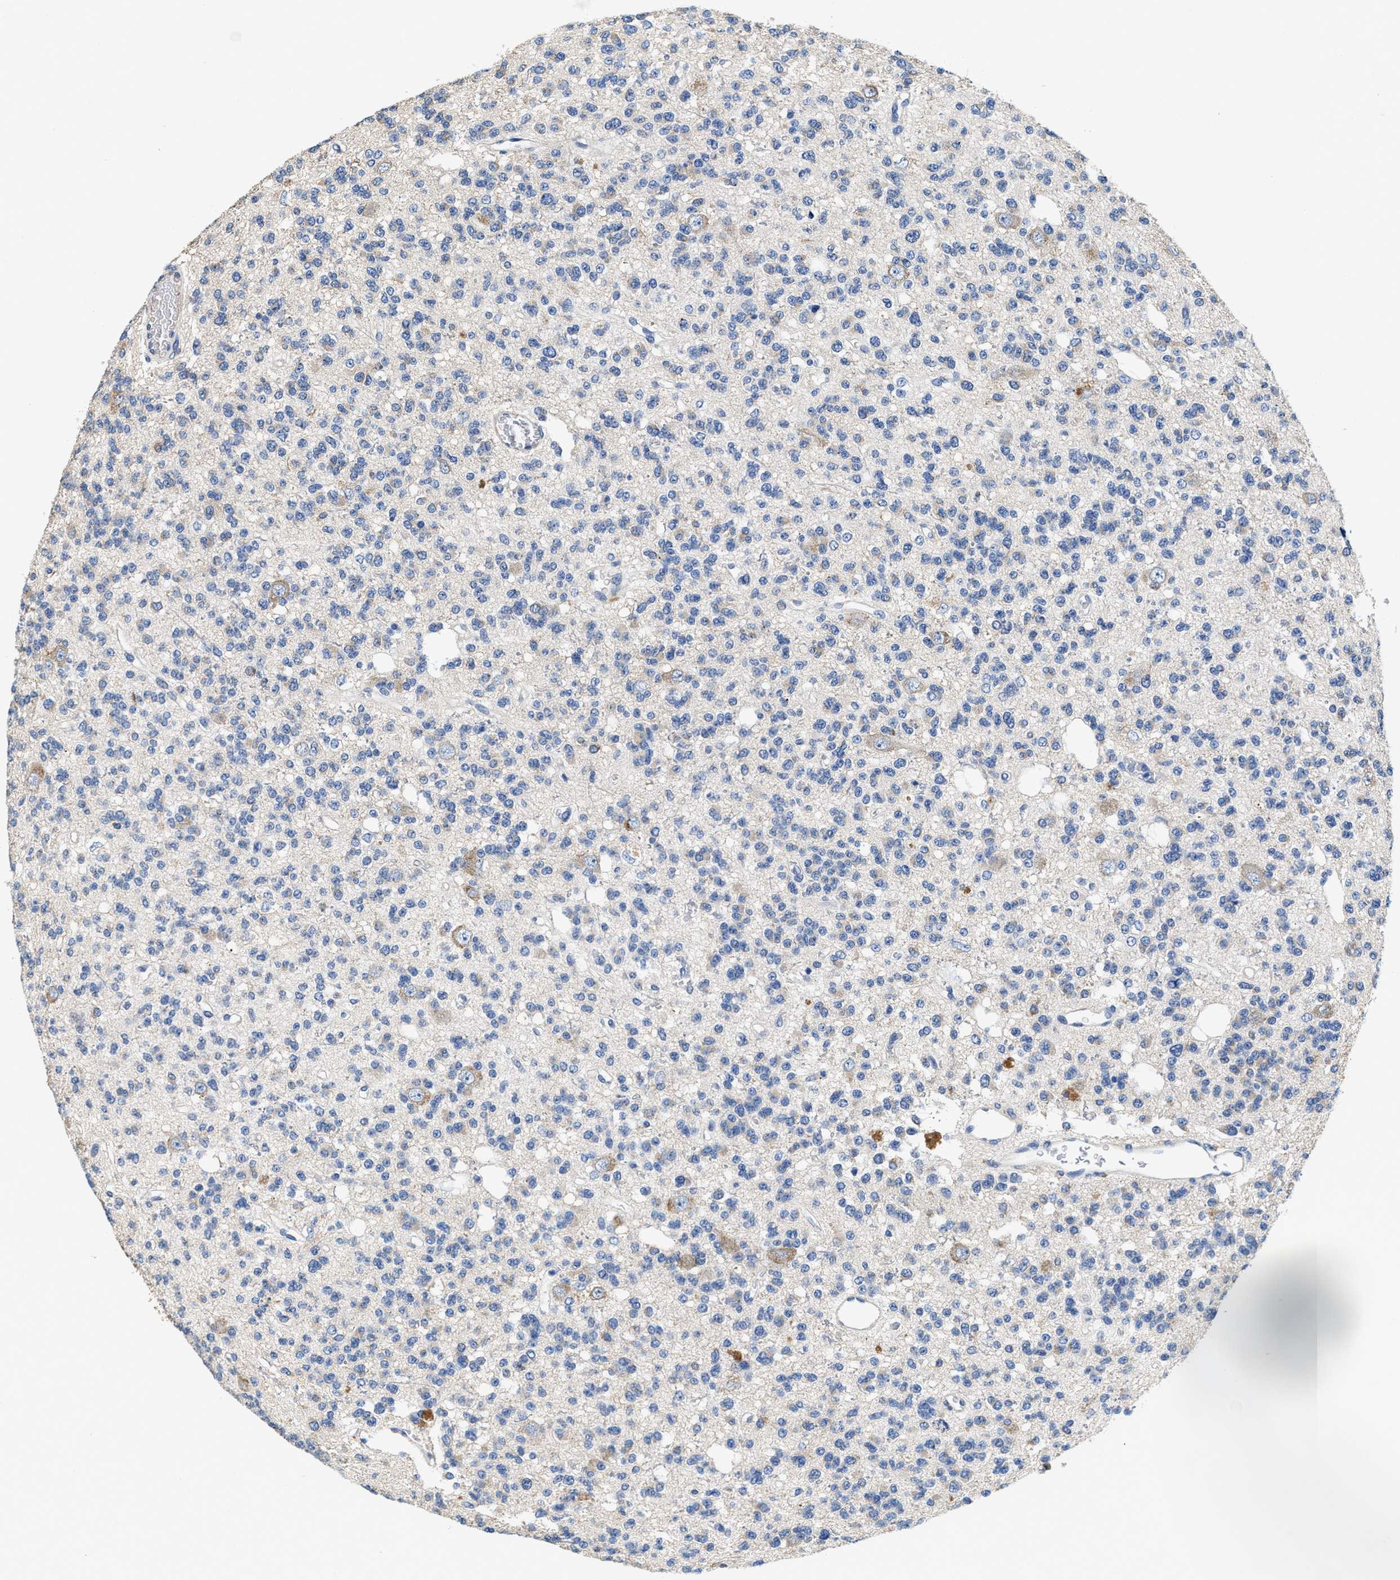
{"staining": {"intensity": "negative", "quantity": "none", "location": "none"}, "tissue": "glioma", "cell_type": "Tumor cells", "image_type": "cancer", "snomed": [{"axis": "morphology", "description": "Glioma, malignant, Low grade"}, {"axis": "topography", "description": "Brain"}], "caption": "The IHC micrograph has no significant staining in tumor cells of low-grade glioma (malignant) tissue. The staining was performed using DAB to visualize the protein expression in brown, while the nuclei were stained in blue with hematoxylin (Magnification: 20x).", "gene": "PEG10", "patient": {"sex": "male", "age": 38}}